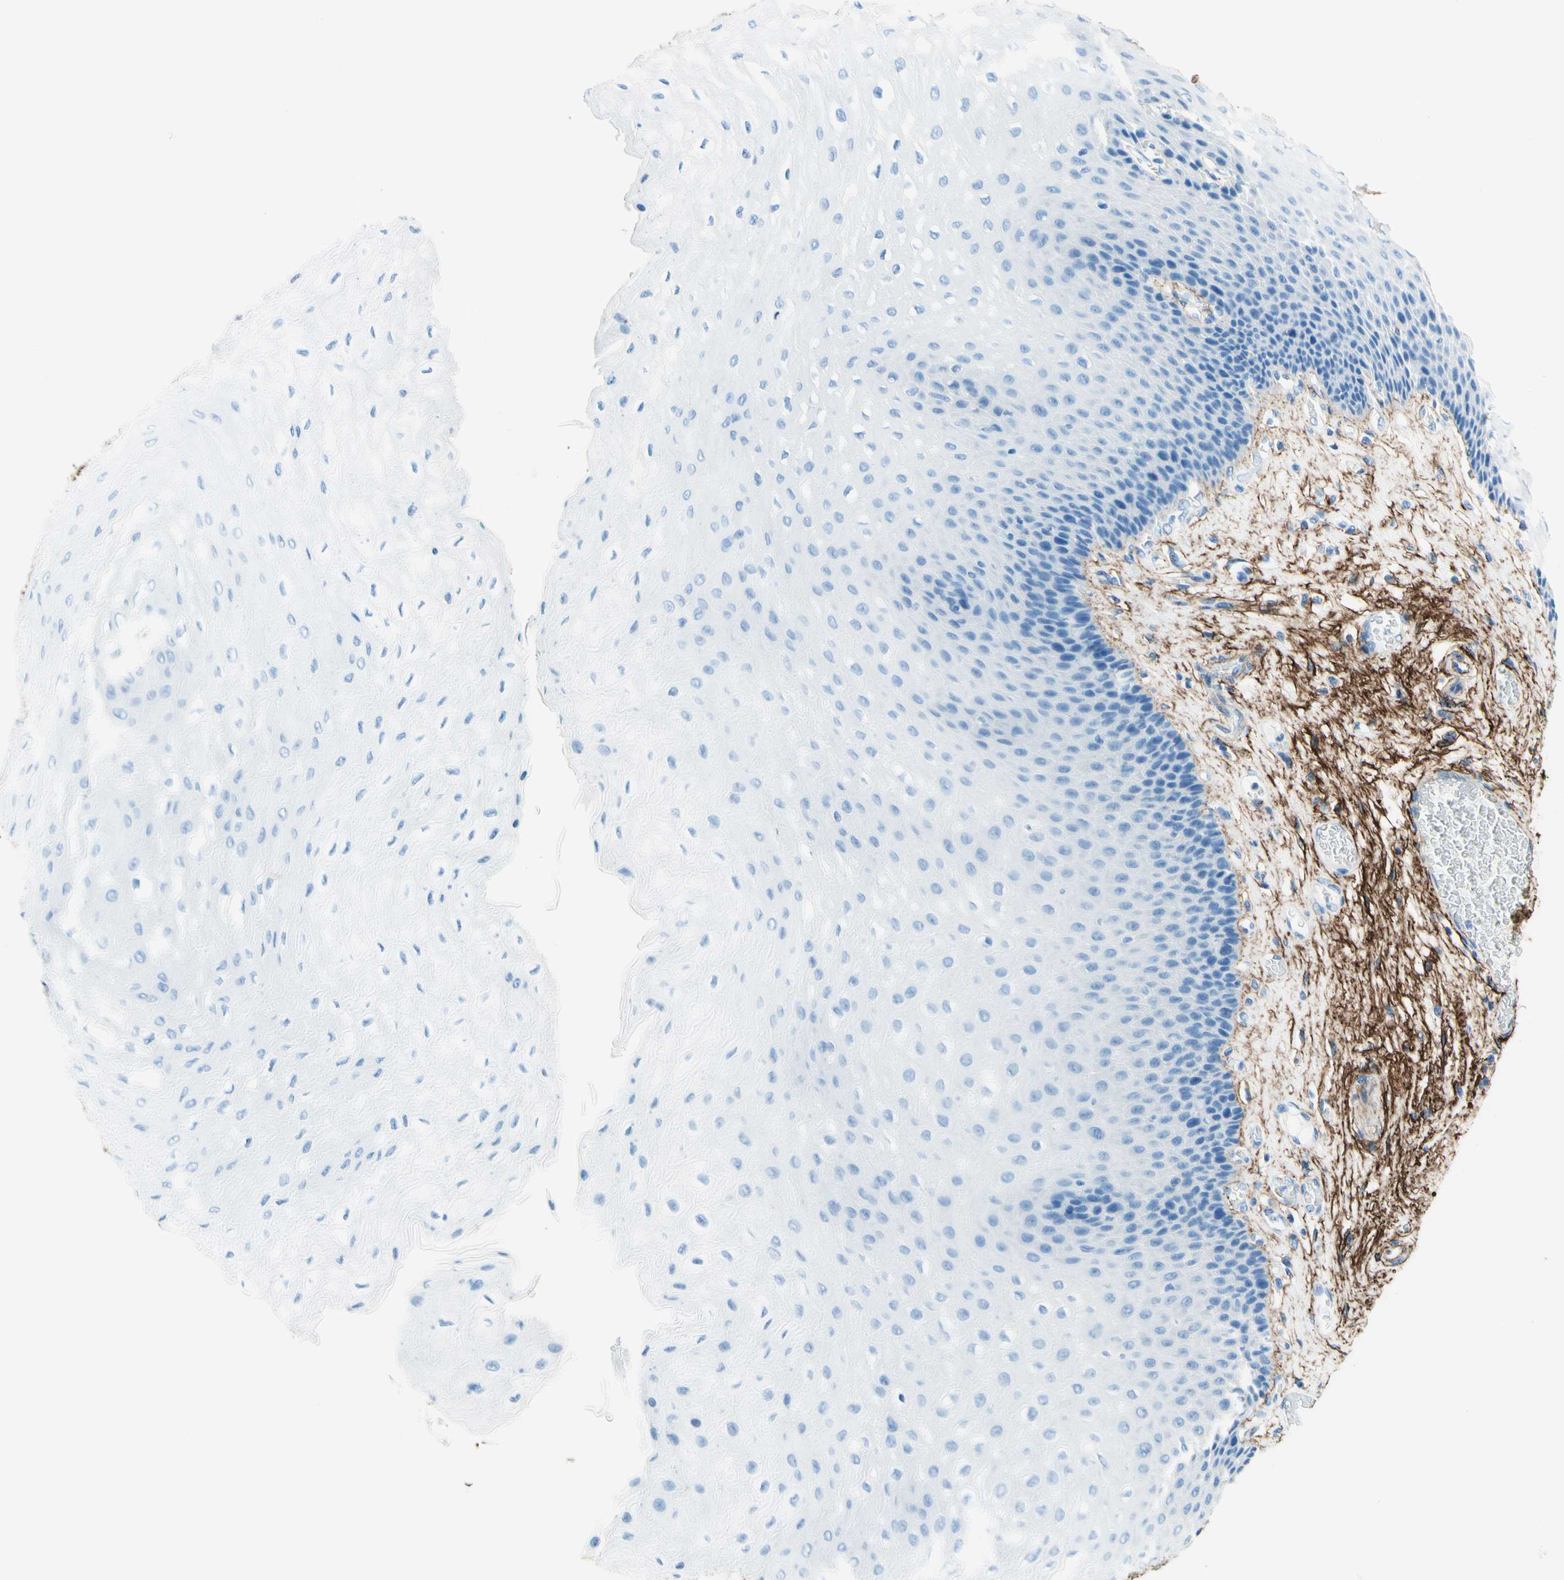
{"staining": {"intensity": "negative", "quantity": "none", "location": "none"}, "tissue": "esophagus", "cell_type": "Squamous epithelial cells", "image_type": "normal", "snomed": [{"axis": "morphology", "description": "Normal tissue, NOS"}, {"axis": "topography", "description": "Esophagus"}], "caption": "This image is of normal esophagus stained with immunohistochemistry (IHC) to label a protein in brown with the nuclei are counter-stained blue. There is no staining in squamous epithelial cells.", "gene": "MFAP5", "patient": {"sex": "female", "age": 72}}